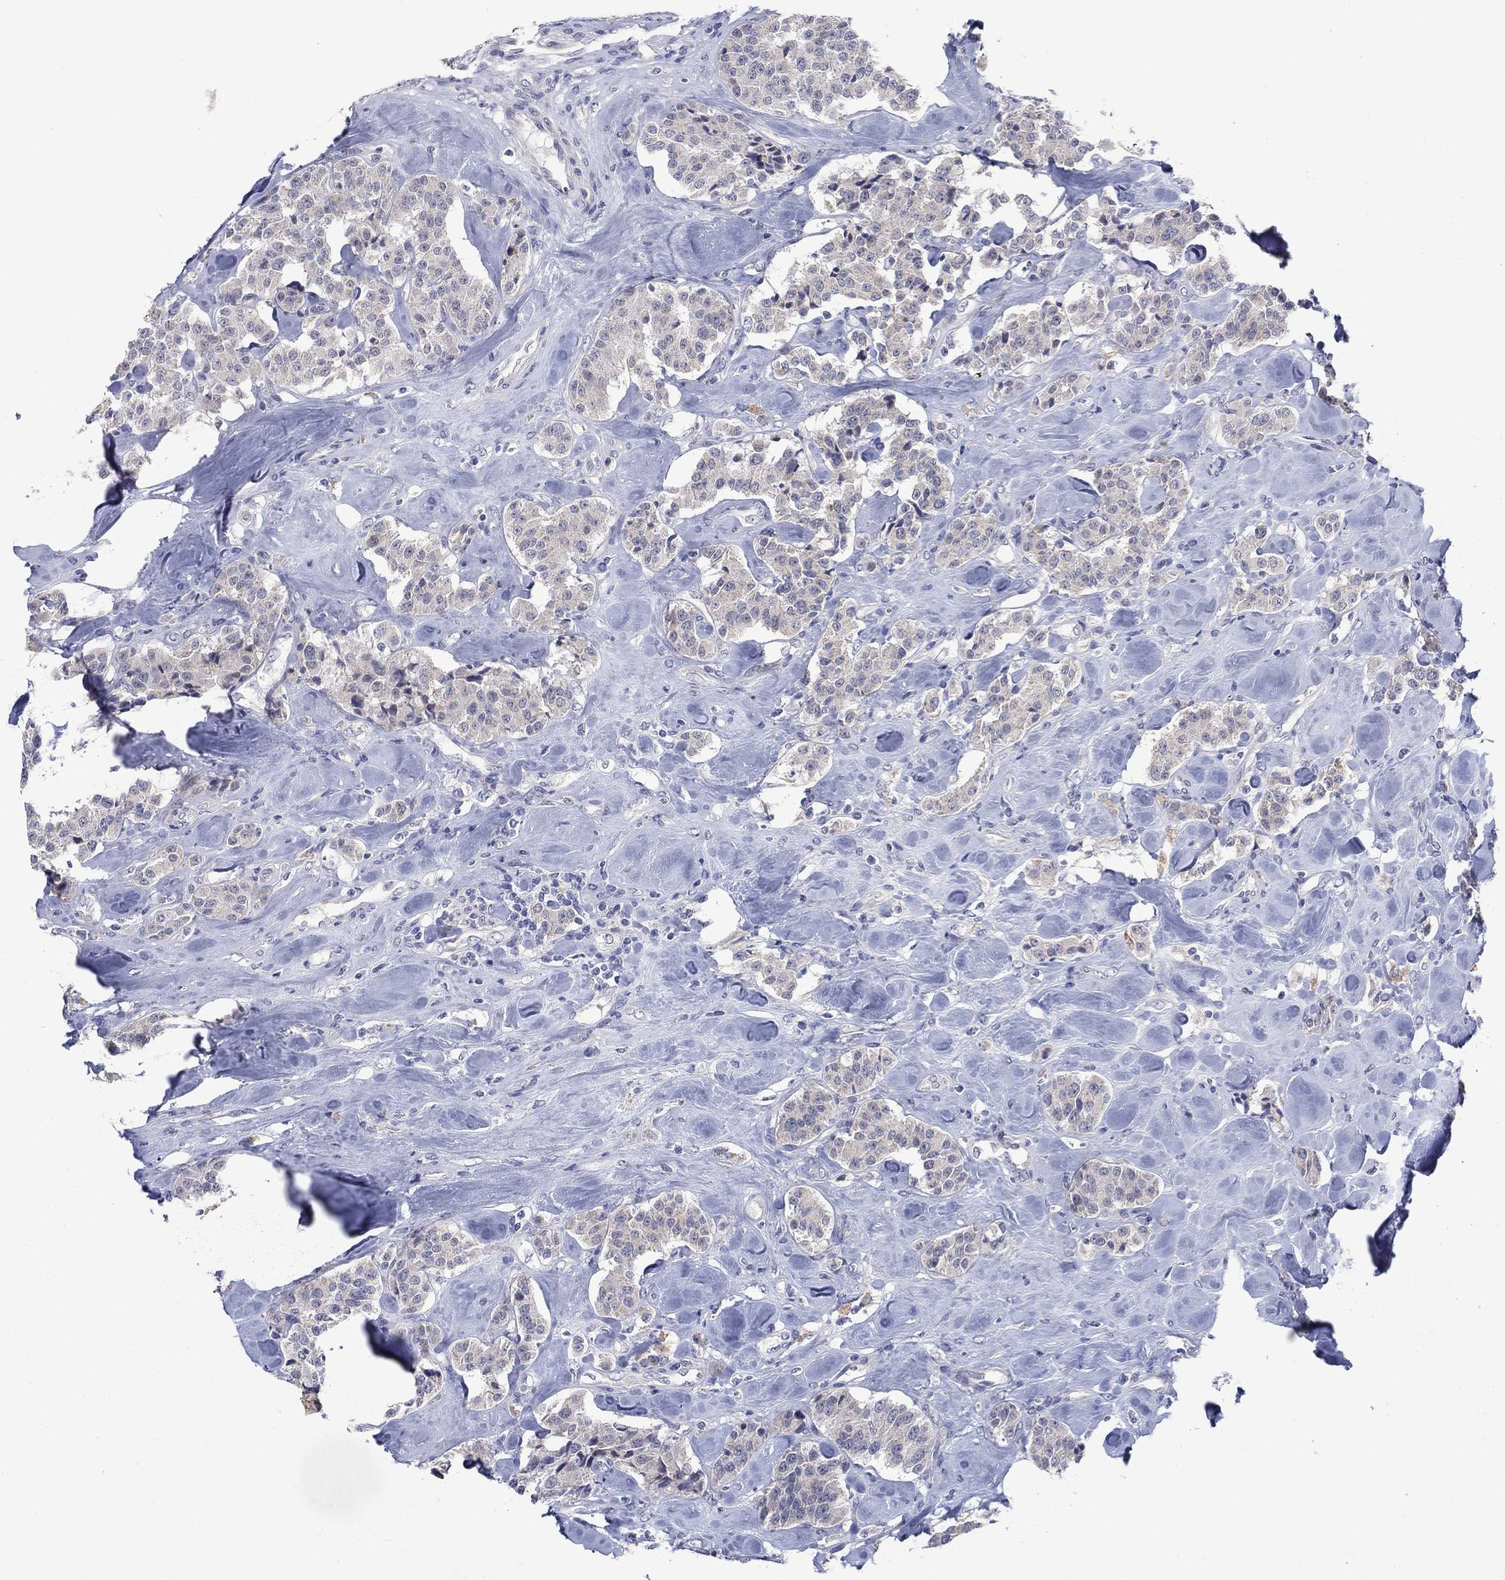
{"staining": {"intensity": "negative", "quantity": "none", "location": "none"}, "tissue": "carcinoid", "cell_type": "Tumor cells", "image_type": "cancer", "snomed": [{"axis": "morphology", "description": "Carcinoid, malignant, NOS"}, {"axis": "topography", "description": "Pancreas"}], "caption": "Human carcinoid stained for a protein using immunohistochemistry displays no staining in tumor cells.", "gene": "SDC1", "patient": {"sex": "male", "age": 41}}